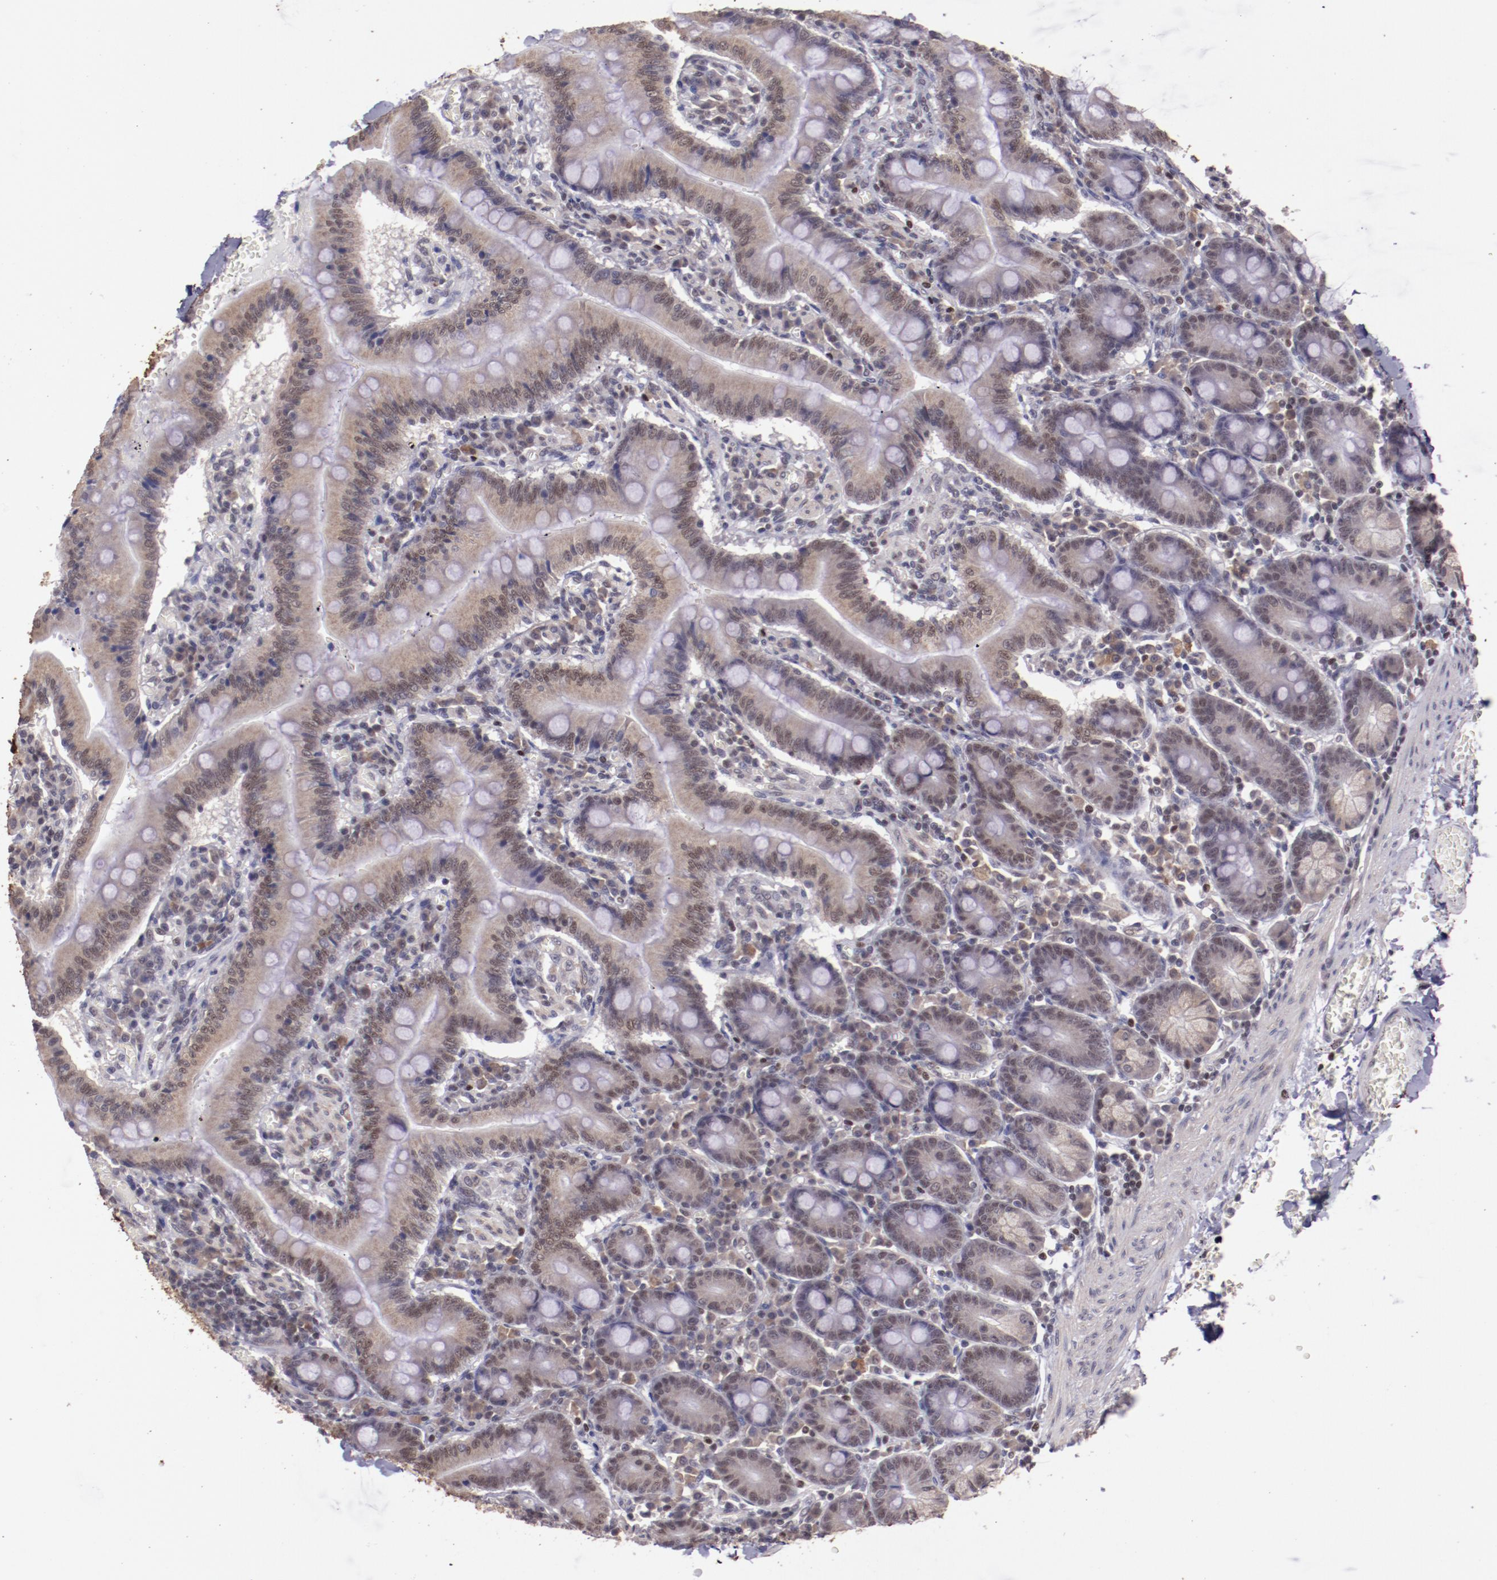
{"staining": {"intensity": "weak", "quantity": ">75%", "location": "cytoplasmic/membranous,nuclear"}, "tissue": "small intestine", "cell_type": "Glandular cells", "image_type": "normal", "snomed": [{"axis": "morphology", "description": "Normal tissue, NOS"}, {"axis": "topography", "description": "Small intestine"}], "caption": "This photomicrograph exhibits immunohistochemistry (IHC) staining of unremarkable small intestine, with low weak cytoplasmic/membranous,nuclear staining in about >75% of glandular cells.", "gene": "ELF1", "patient": {"sex": "male", "age": 71}}